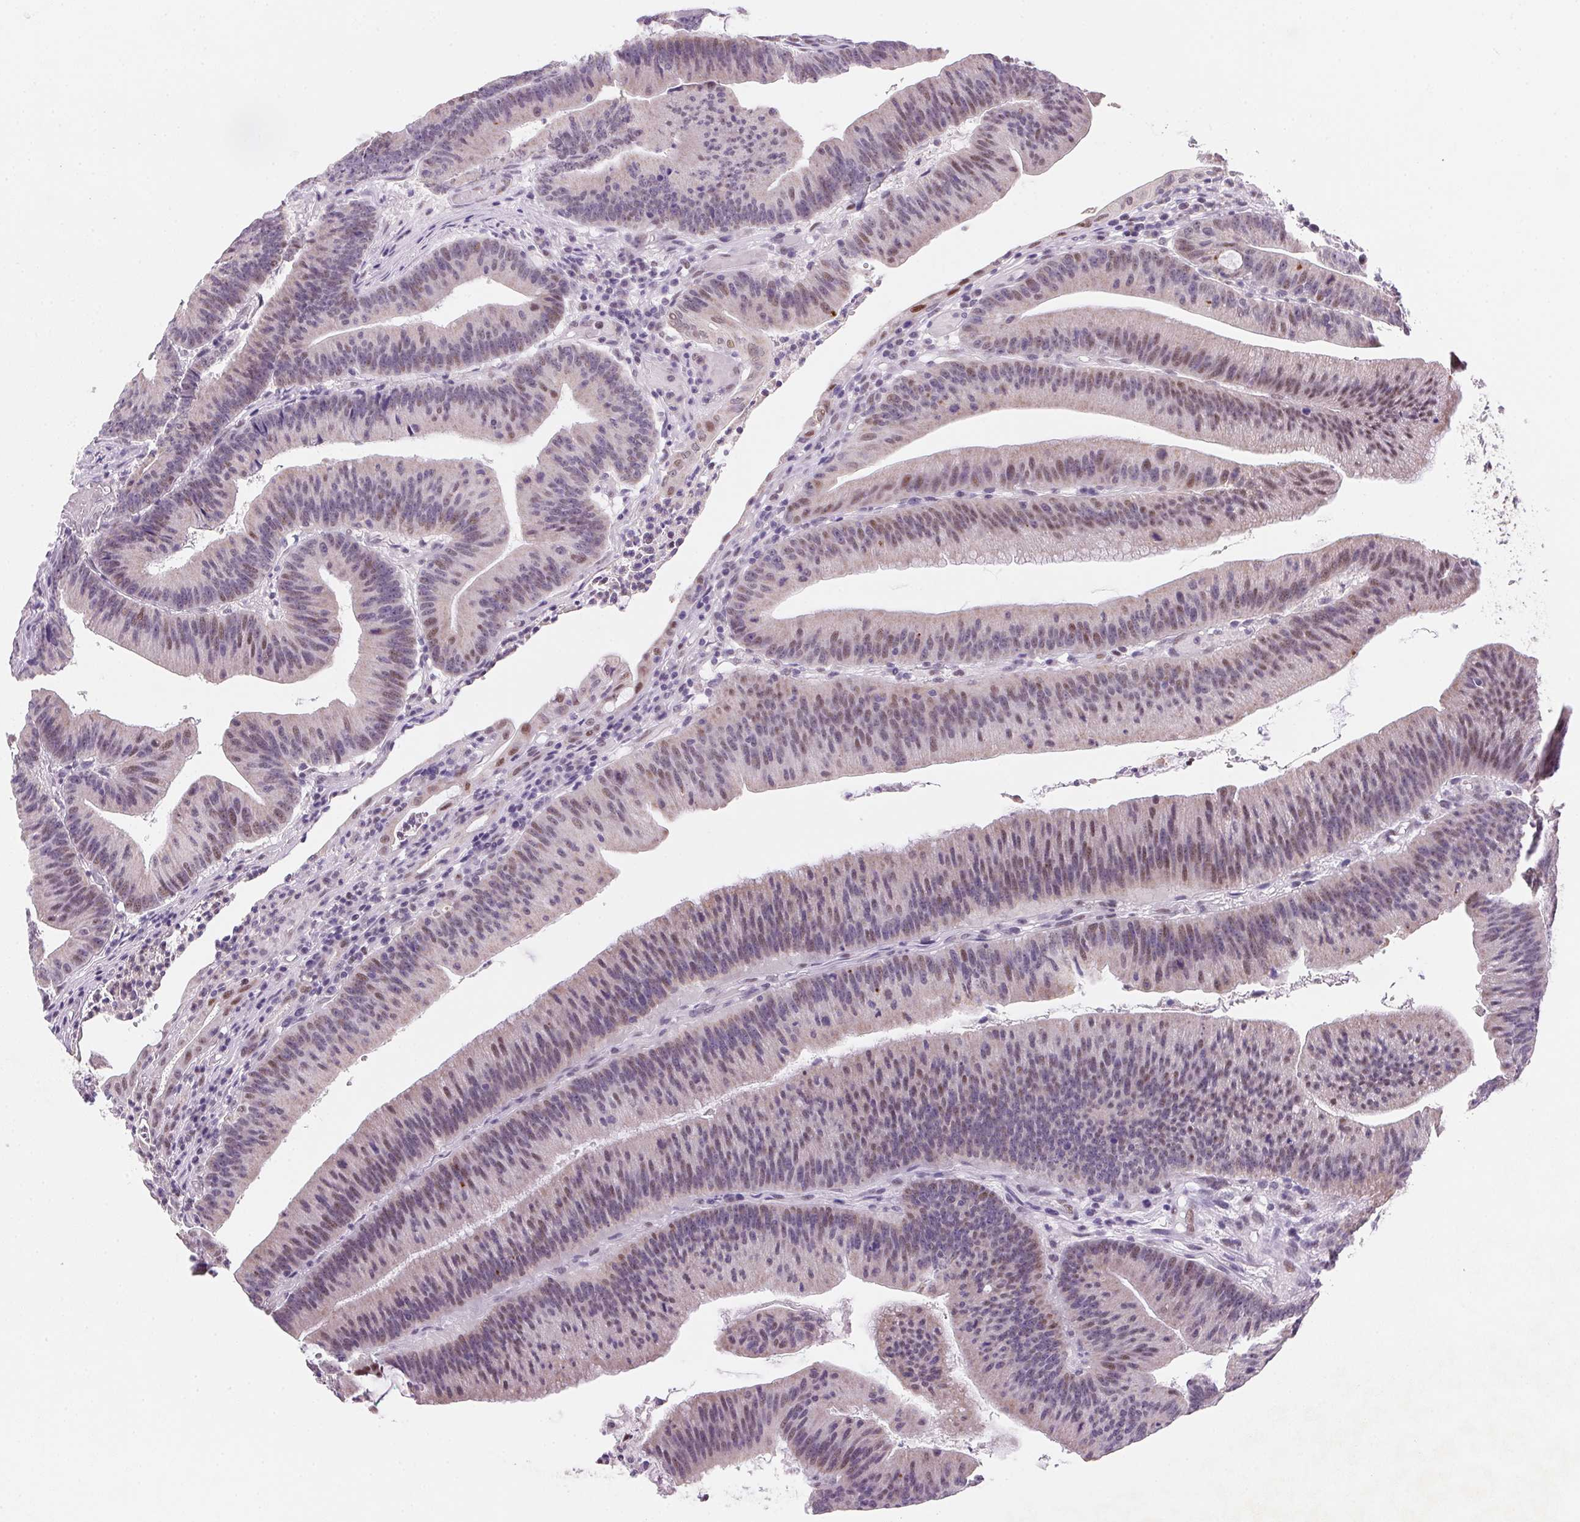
{"staining": {"intensity": "weak", "quantity": "<25%", "location": "nuclear"}, "tissue": "colorectal cancer", "cell_type": "Tumor cells", "image_type": "cancer", "snomed": [{"axis": "morphology", "description": "Adenocarcinoma, NOS"}, {"axis": "topography", "description": "Colon"}], "caption": "Colorectal cancer stained for a protein using immunohistochemistry (IHC) displays no positivity tumor cells.", "gene": "DPPA5", "patient": {"sex": "female", "age": 78}}